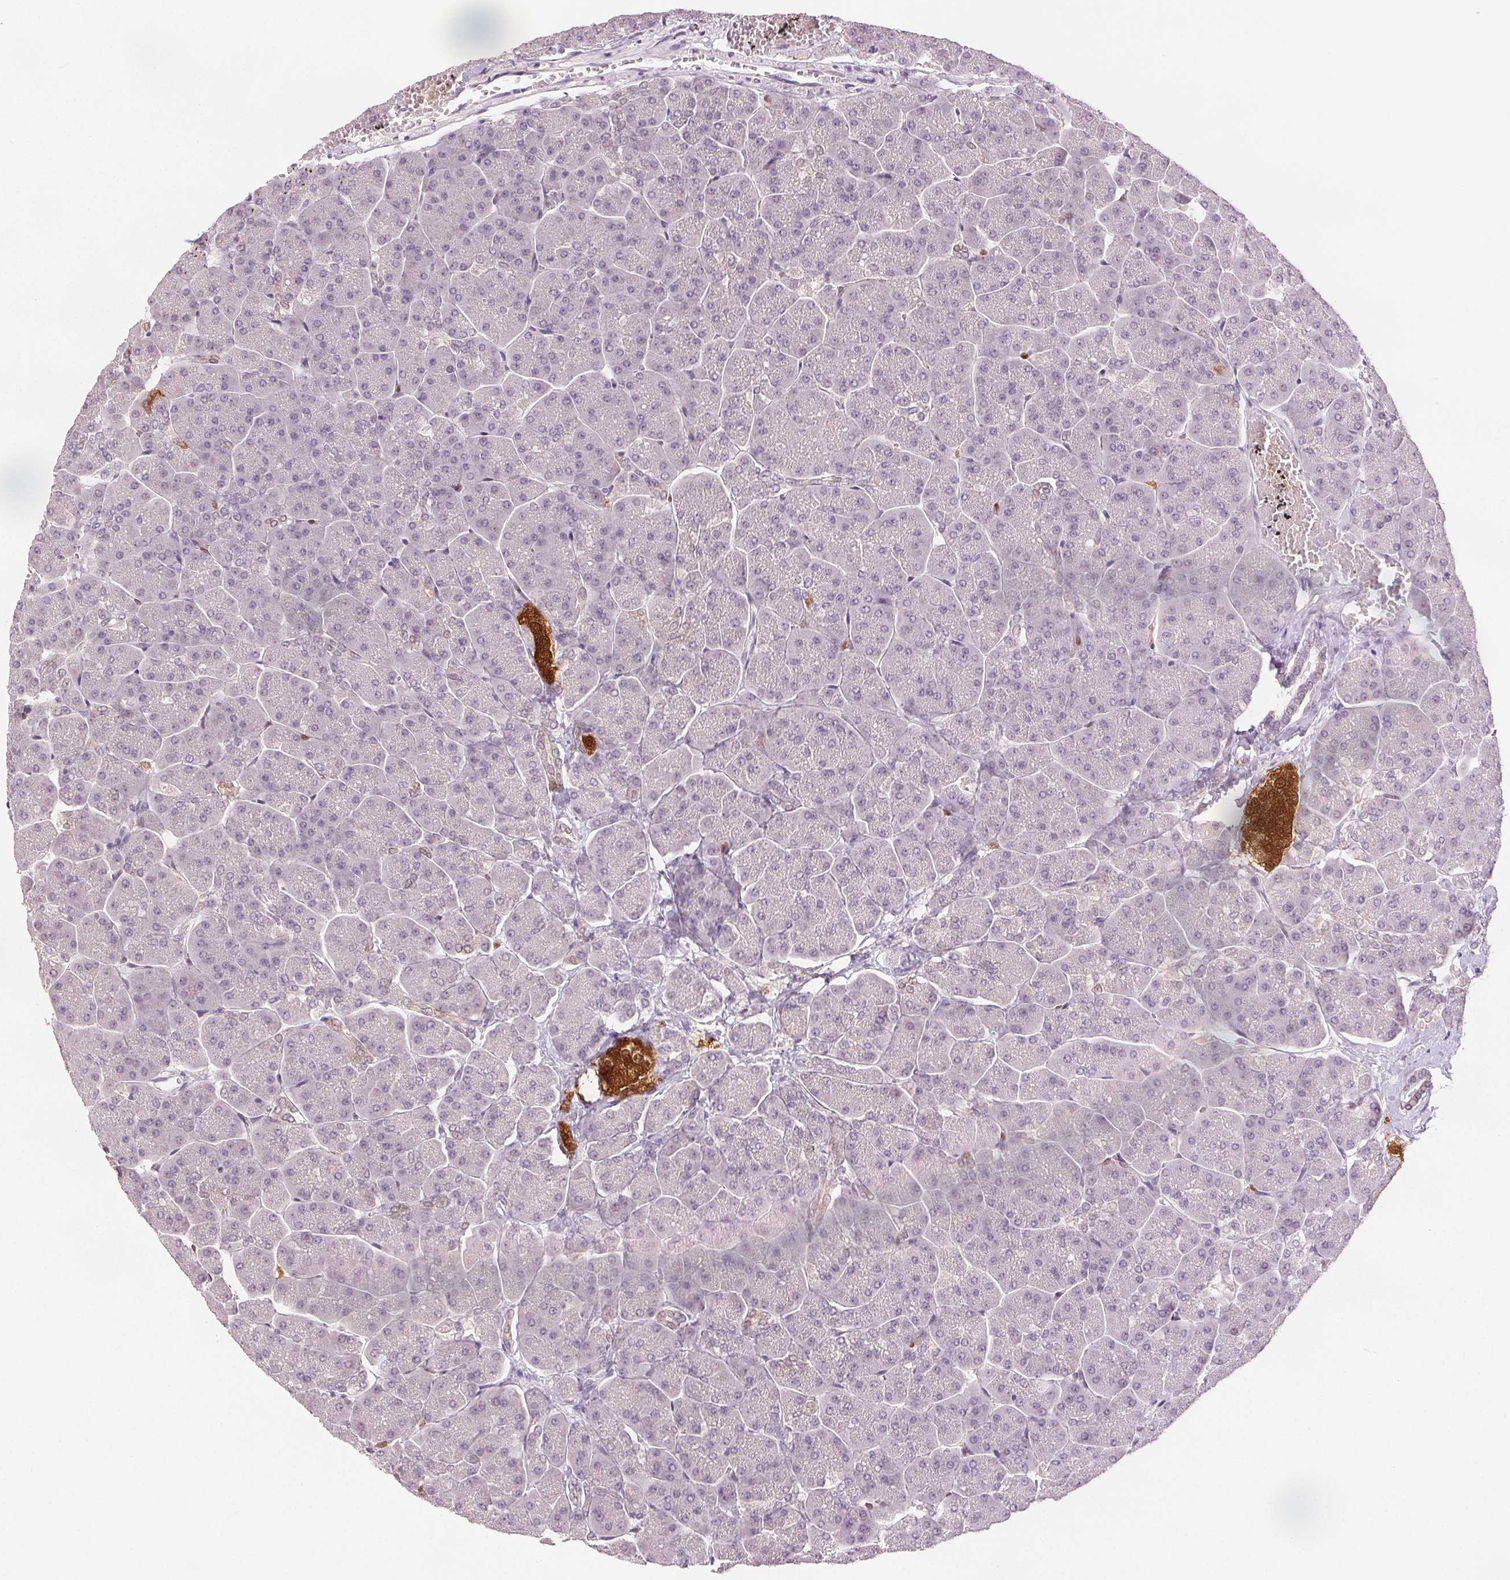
{"staining": {"intensity": "negative", "quantity": "none", "location": "none"}, "tissue": "pancreas", "cell_type": "Exocrine glandular cells", "image_type": "normal", "snomed": [{"axis": "morphology", "description": "Normal tissue, NOS"}, {"axis": "topography", "description": "Pancreas"}, {"axis": "topography", "description": "Peripheral nerve tissue"}], "caption": "A micrograph of pancreas stained for a protein shows no brown staining in exocrine glandular cells. (Brightfield microscopy of DAB (3,3'-diaminobenzidine) immunohistochemistry at high magnification).", "gene": "SCGN", "patient": {"sex": "male", "age": 54}}